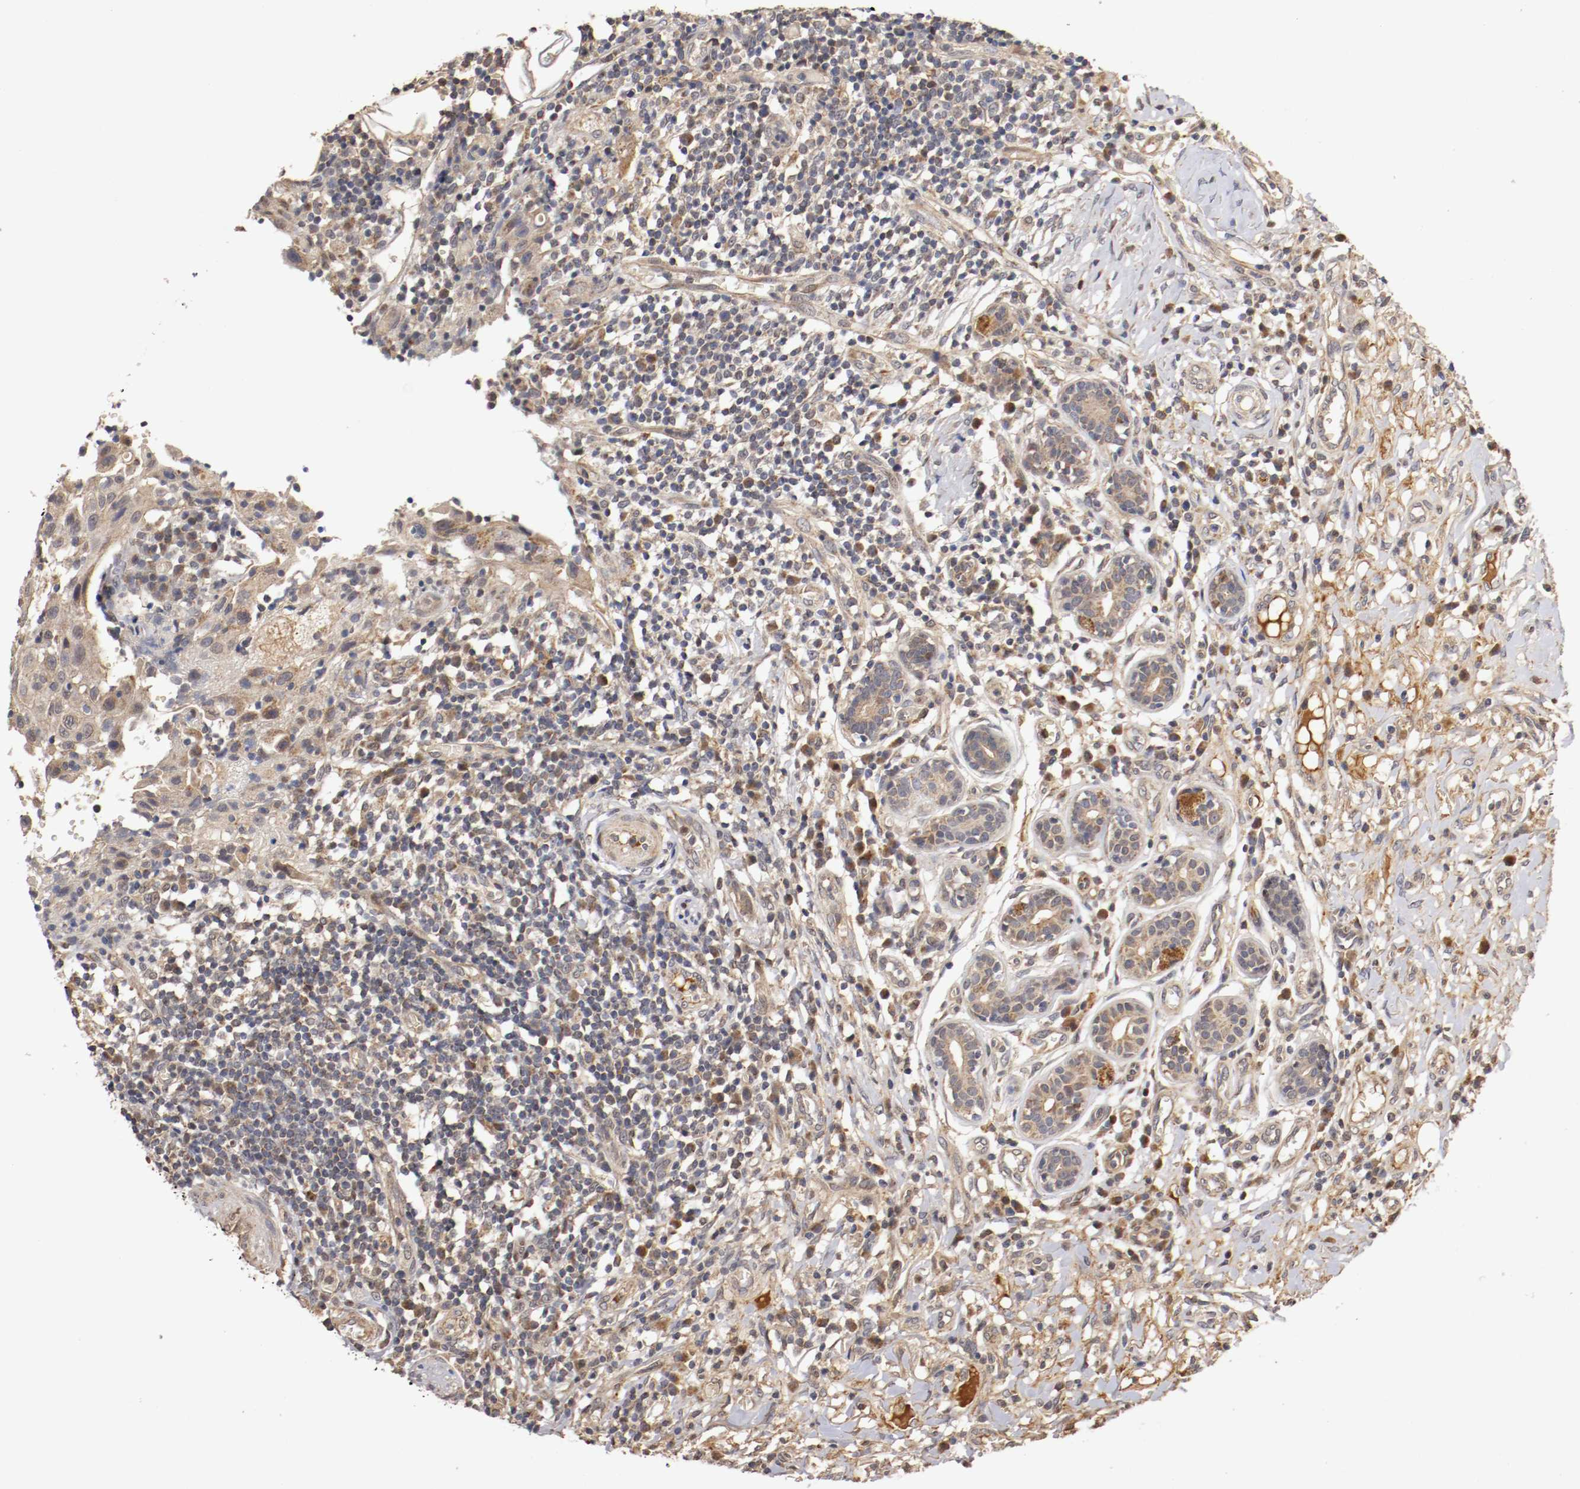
{"staining": {"intensity": "weak", "quantity": "25%-75%", "location": "cytoplasmic/membranous"}, "tissue": "thyroid cancer", "cell_type": "Tumor cells", "image_type": "cancer", "snomed": [{"axis": "morphology", "description": "Carcinoma, NOS"}, {"axis": "topography", "description": "Thyroid gland"}], "caption": "Immunohistochemistry micrograph of neoplastic tissue: thyroid cancer stained using immunohistochemistry (IHC) displays low levels of weak protein expression localized specifically in the cytoplasmic/membranous of tumor cells, appearing as a cytoplasmic/membranous brown color.", "gene": "TNFRSF1B", "patient": {"sex": "female", "age": 77}}